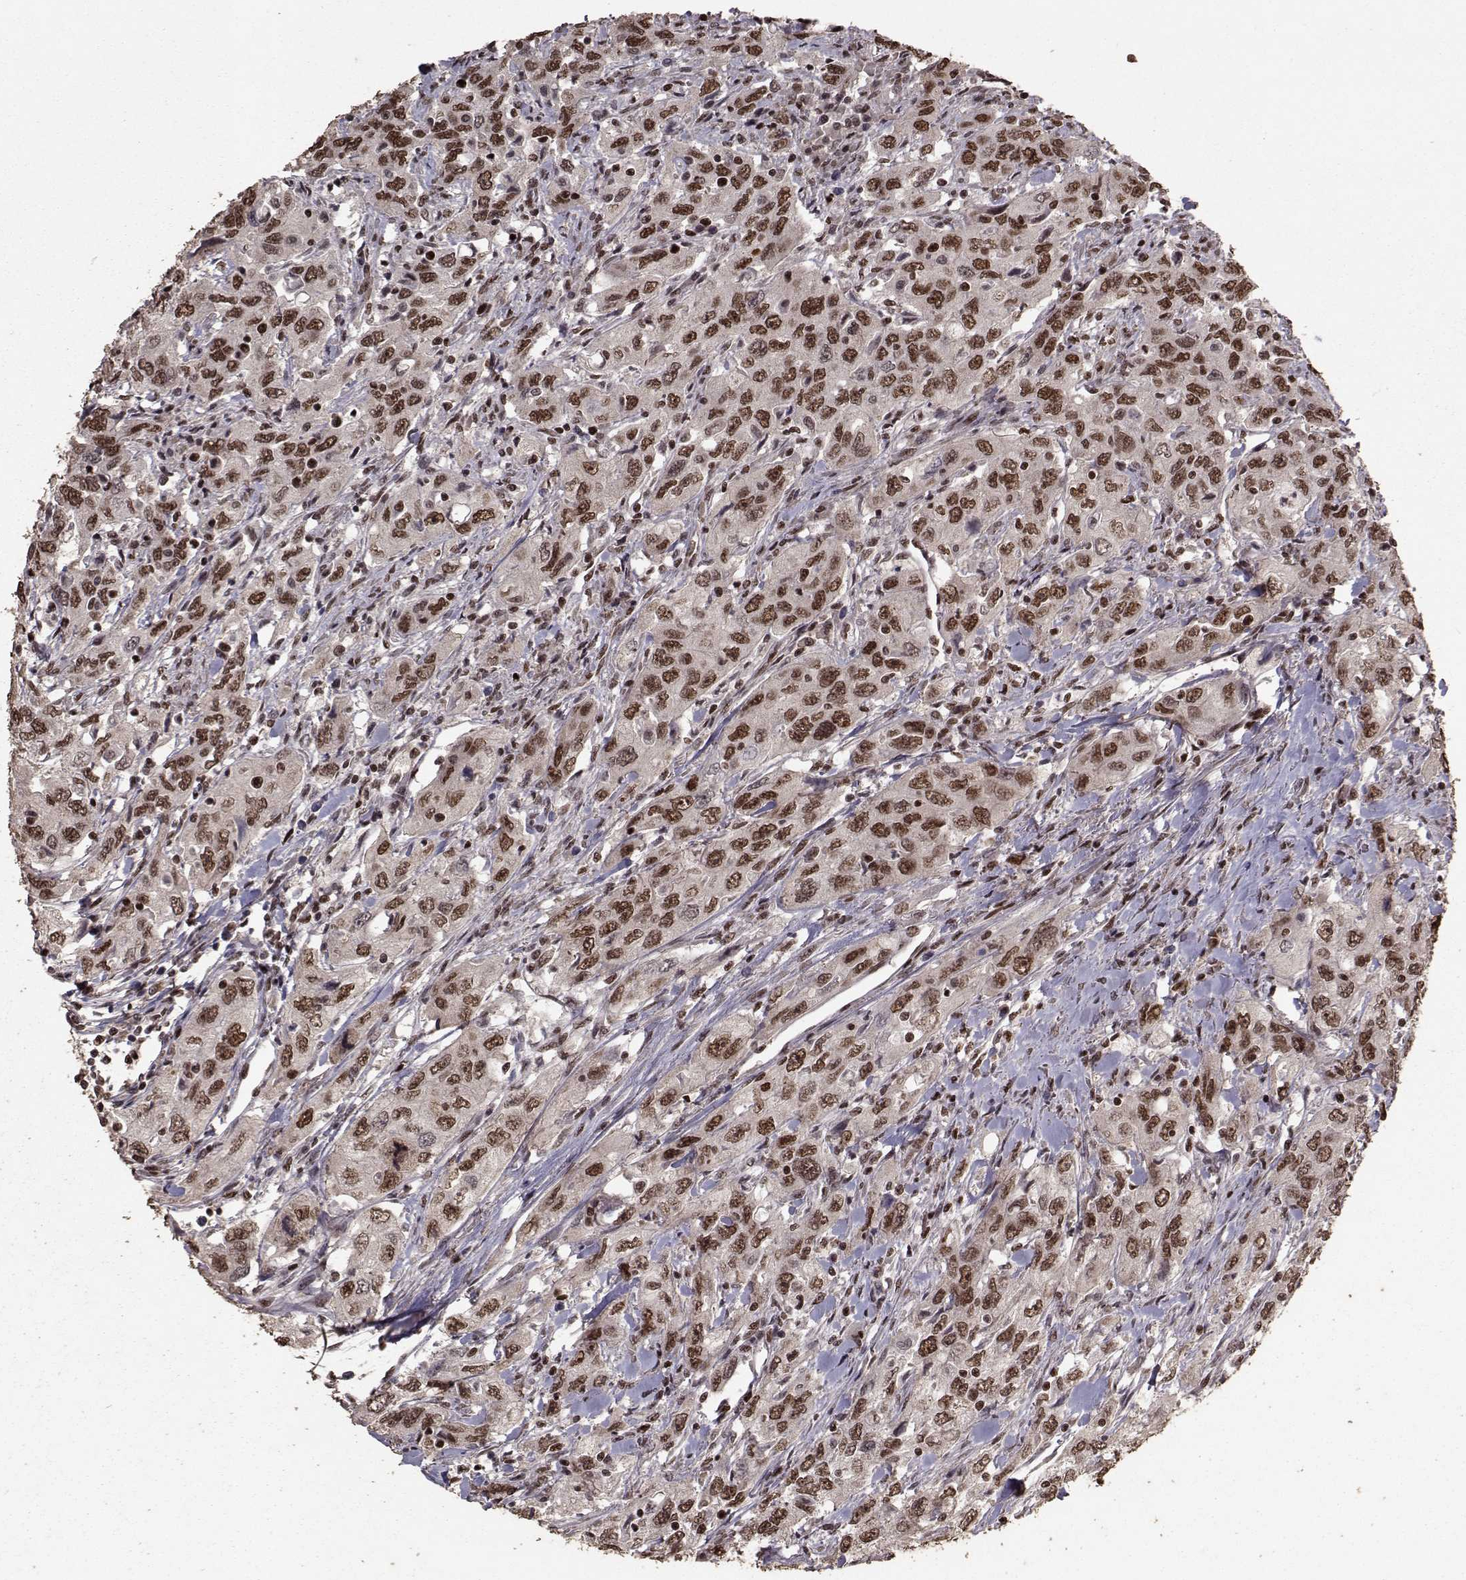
{"staining": {"intensity": "strong", "quantity": "25%-75%", "location": "nuclear"}, "tissue": "urothelial cancer", "cell_type": "Tumor cells", "image_type": "cancer", "snomed": [{"axis": "morphology", "description": "Urothelial carcinoma, High grade"}, {"axis": "topography", "description": "Urinary bladder"}], "caption": "A brown stain highlights strong nuclear expression of a protein in human high-grade urothelial carcinoma tumor cells.", "gene": "SF1", "patient": {"sex": "male", "age": 76}}